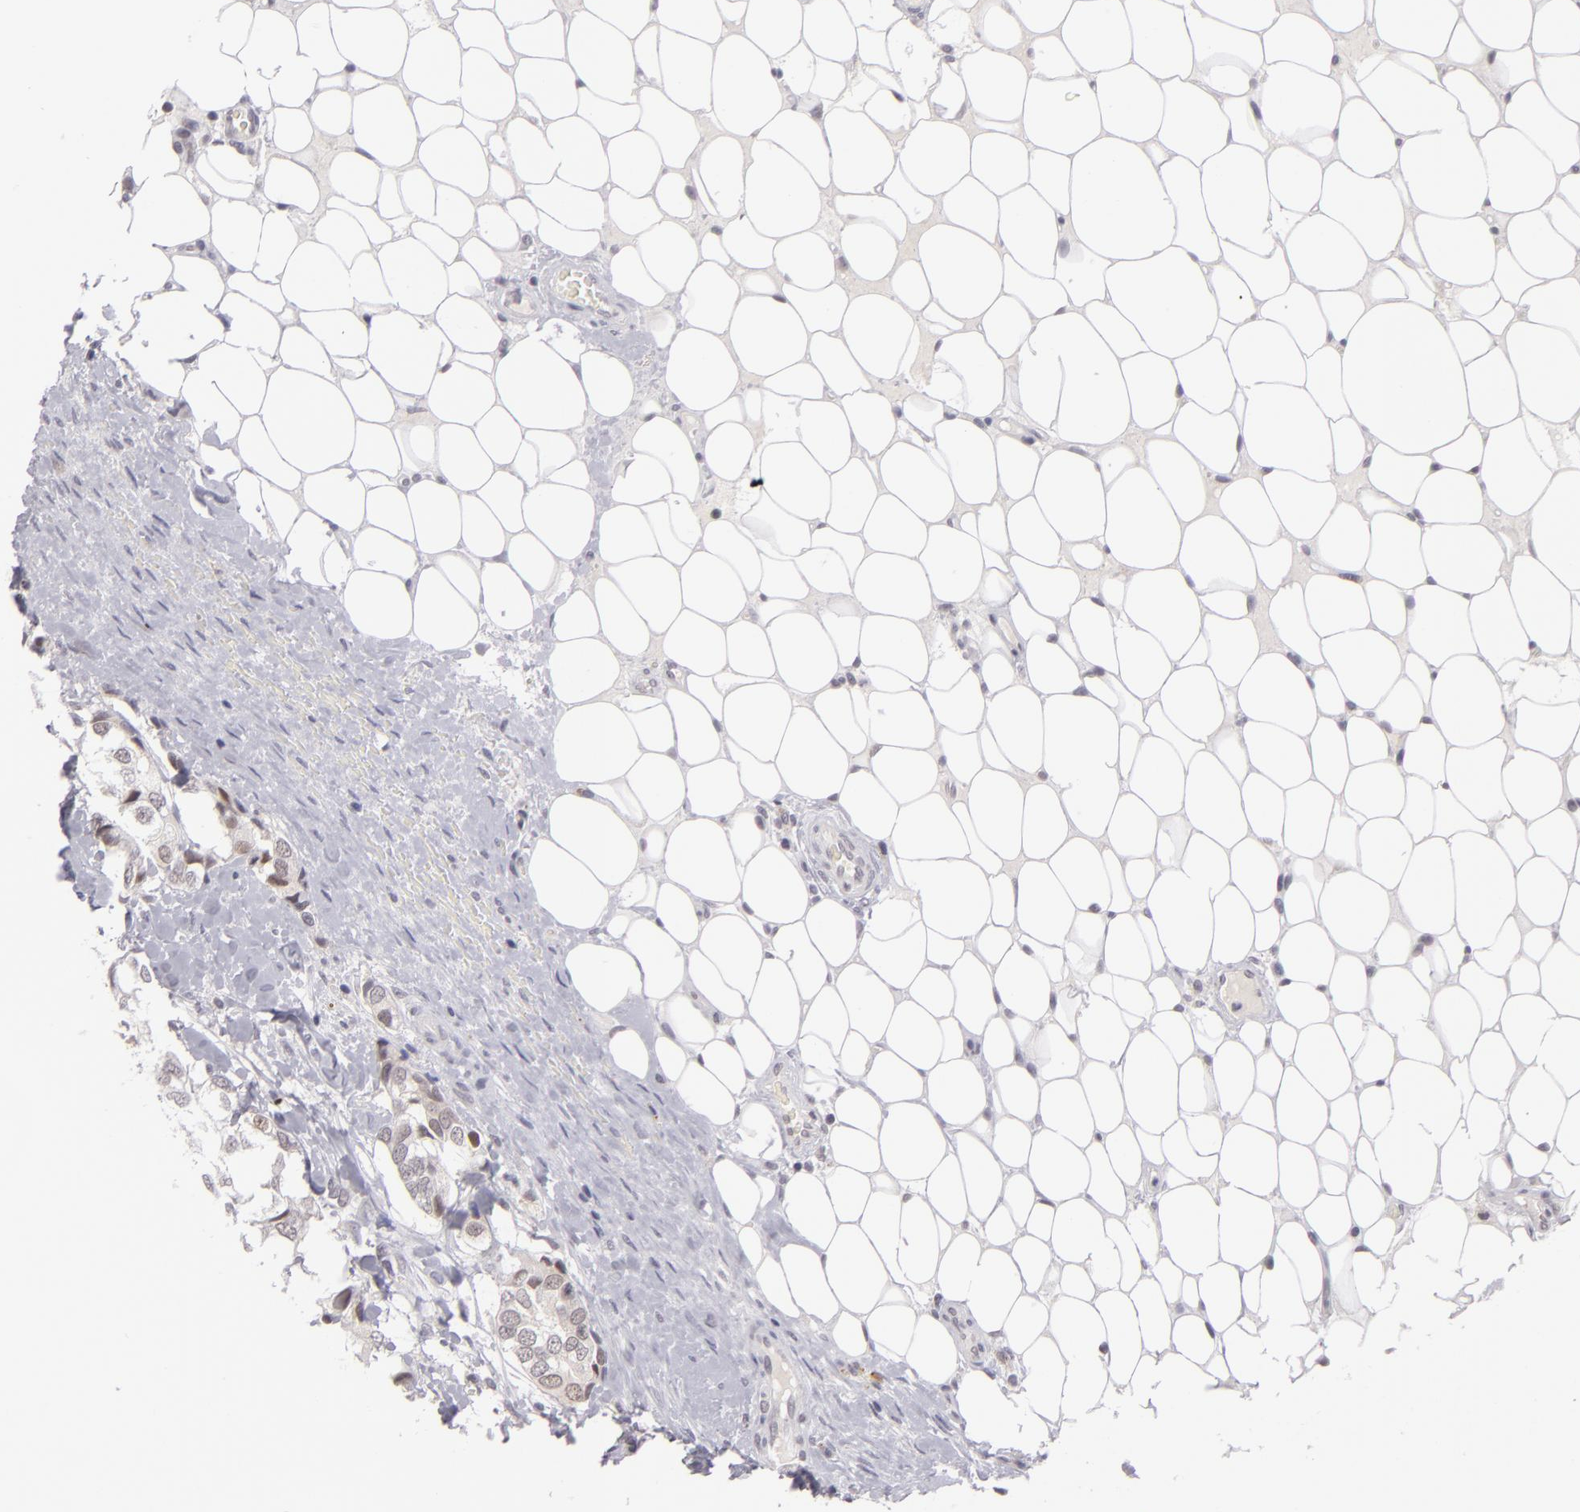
{"staining": {"intensity": "negative", "quantity": "none", "location": "none"}, "tissue": "breast cancer", "cell_type": "Tumor cells", "image_type": "cancer", "snomed": [{"axis": "morphology", "description": "Duct carcinoma"}, {"axis": "topography", "description": "Breast"}], "caption": "Tumor cells are negative for protein expression in human breast cancer (intraductal carcinoma).", "gene": "ZNF205", "patient": {"sex": "female", "age": 68}}